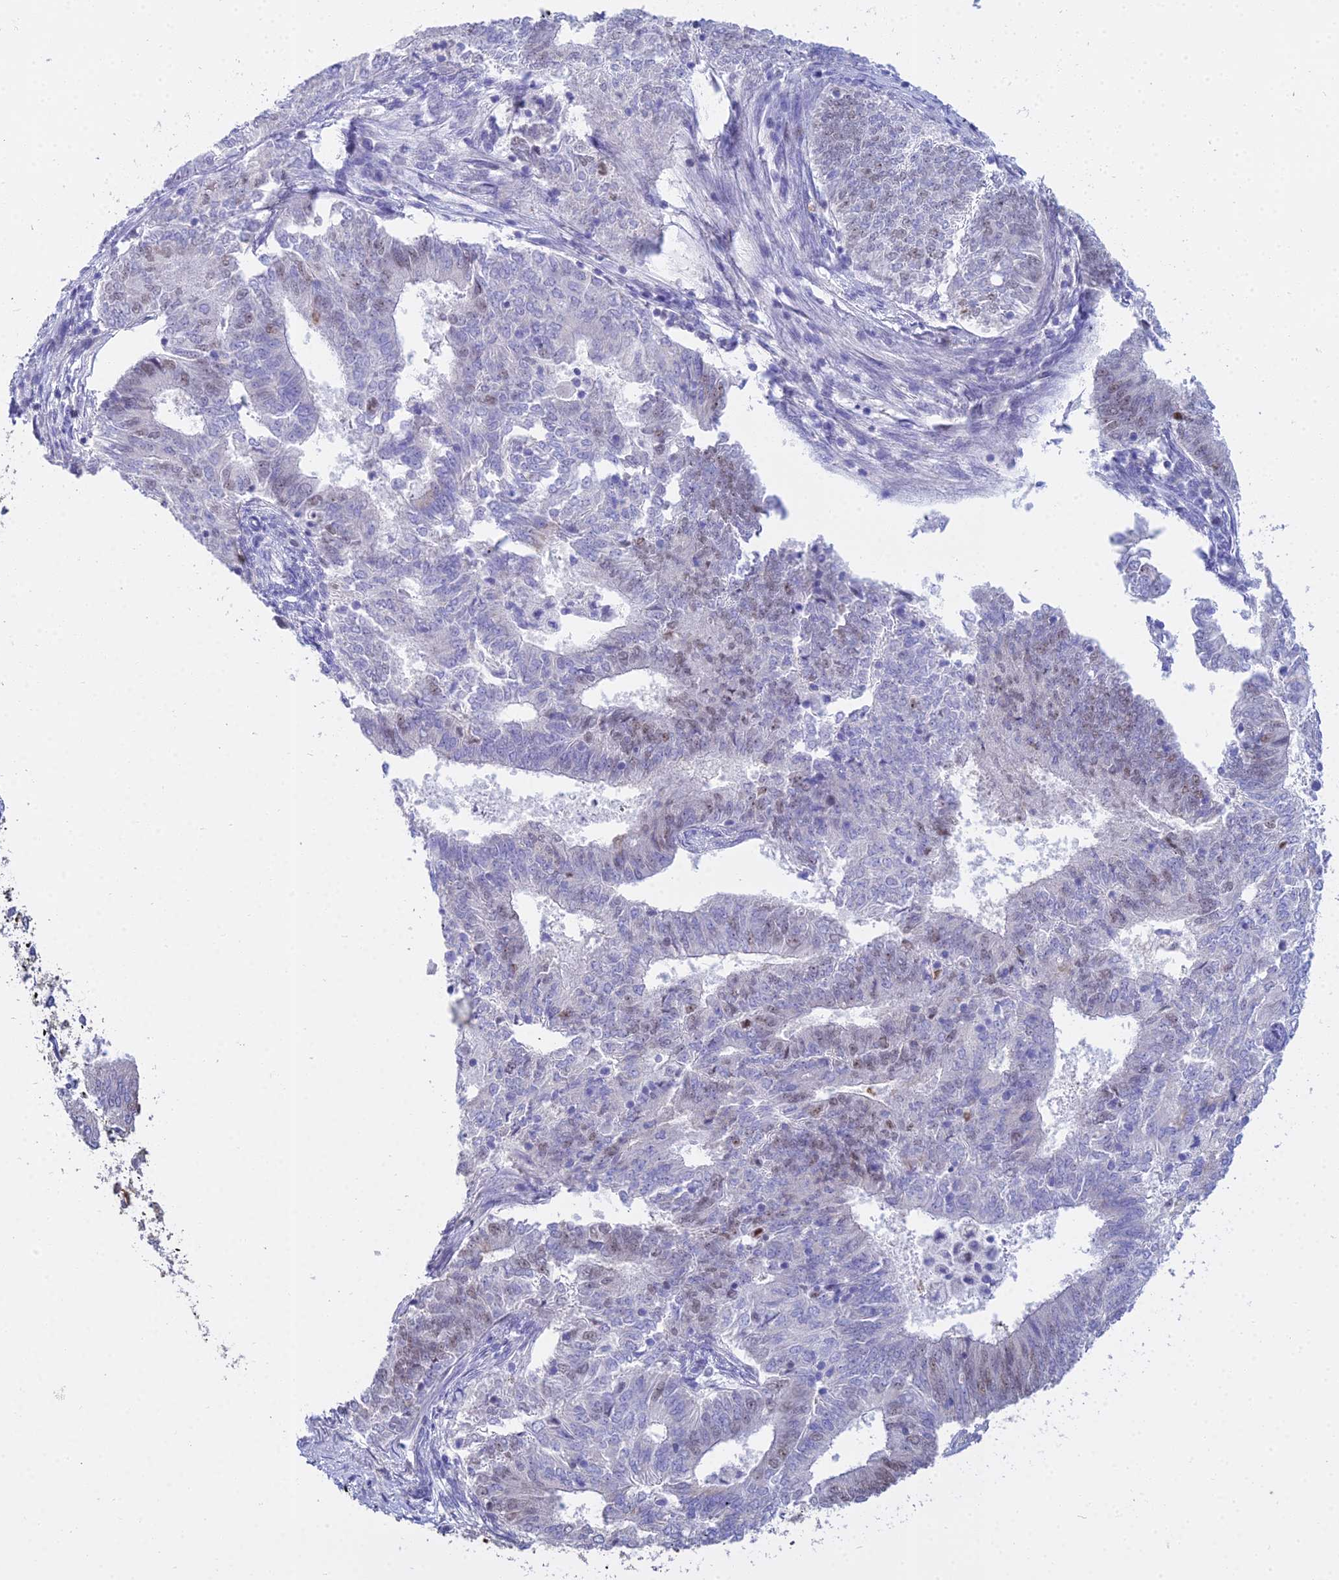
{"staining": {"intensity": "weak", "quantity": "<25%", "location": "nuclear"}, "tissue": "endometrial cancer", "cell_type": "Tumor cells", "image_type": "cancer", "snomed": [{"axis": "morphology", "description": "Adenocarcinoma, NOS"}, {"axis": "topography", "description": "Endometrium"}], "caption": "This is an IHC photomicrograph of human endometrial cancer. There is no staining in tumor cells.", "gene": "MCM2", "patient": {"sex": "female", "age": 62}}